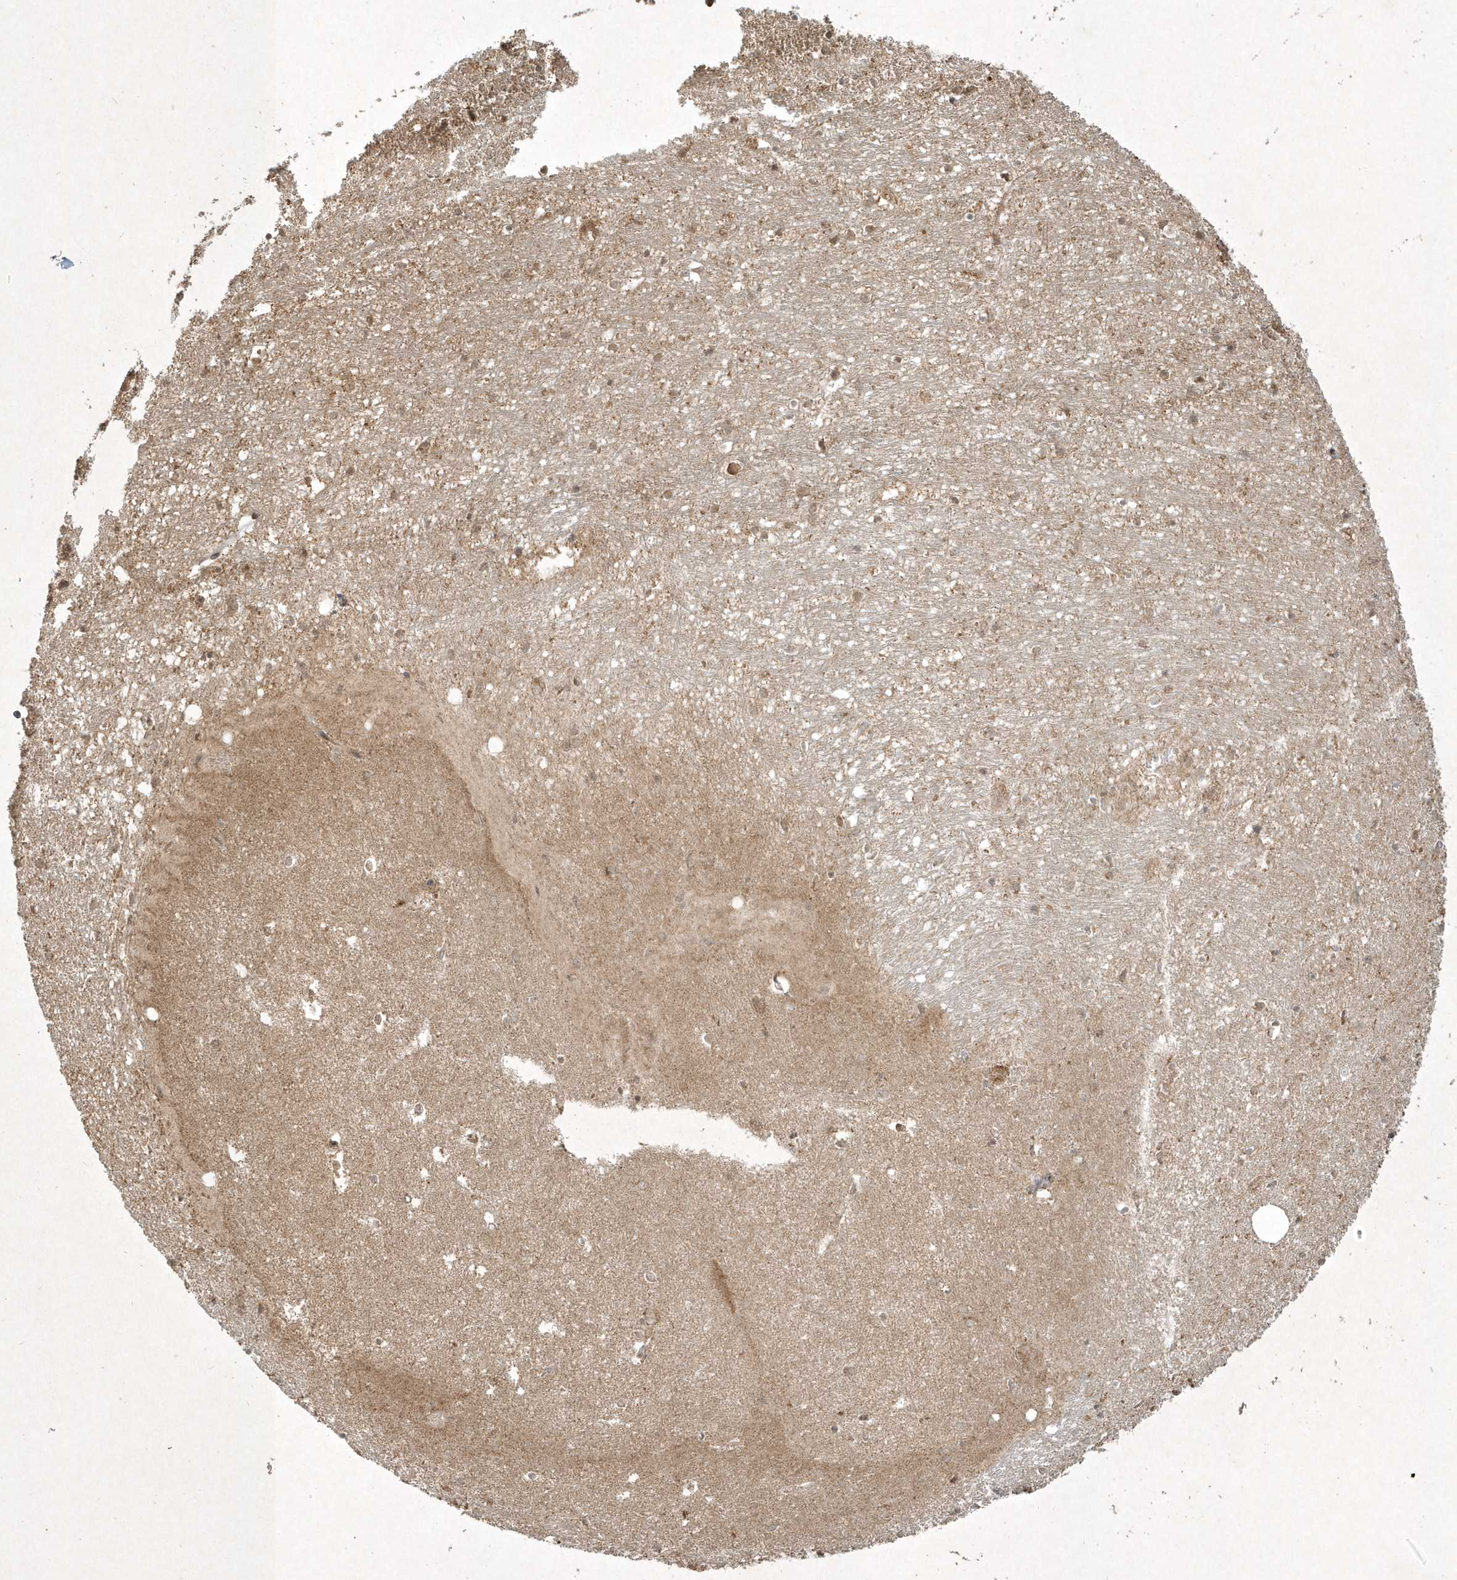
{"staining": {"intensity": "weak", "quantity": "25%-75%", "location": "cytoplasmic/membranous"}, "tissue": "hippocampus", "cell_type": "Glial cells", "image_type": "normal", "snomed": [{"axis": "morphology", "description": "Normal tissue, NOS"}, {"axis": "topography", "description": "Hippocampus"}], "caption": "Immunohistochemistry (IHC) image of unremarkable hippocampus: human hippocampus stained using immunohistochemistry (IHC) reveals low levels of weak protein expression localized specifically in the cytoplasmic/membranous of glial cells, appearing as a cytoplasmic/membranous brown color.", "gene": "PLTP", "patient": {"sex": "female", "age": 64}}